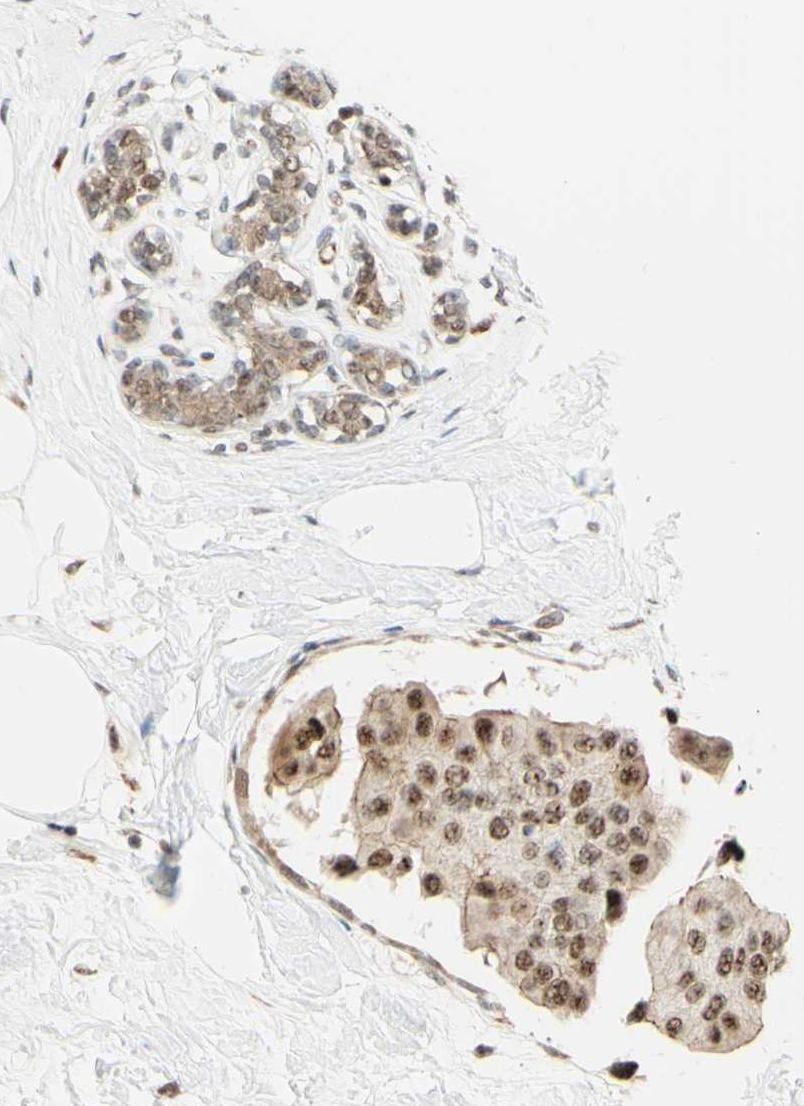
{"staining": {"intensity": "moderate", "quantity": ">75%", "location": "nuclear"}, "tissue": "breast cancer", "cell_type": "Tumor cells", "image_type": "cancer", "snomed": [{"axis": "morphology", "description": "Normal tissue, NOS"}, {"axis": "morphology", "description": "Duct carcinoma"}, {"axis": "topography", "description": "Breast"}], "caption": "Immunohistochemical staining of human breast cancer shows moderate nuclear protein positivity in about >75% of tumor cells.", "gene": "SAP18", "patient": {"sex": "female", "age": 39}}